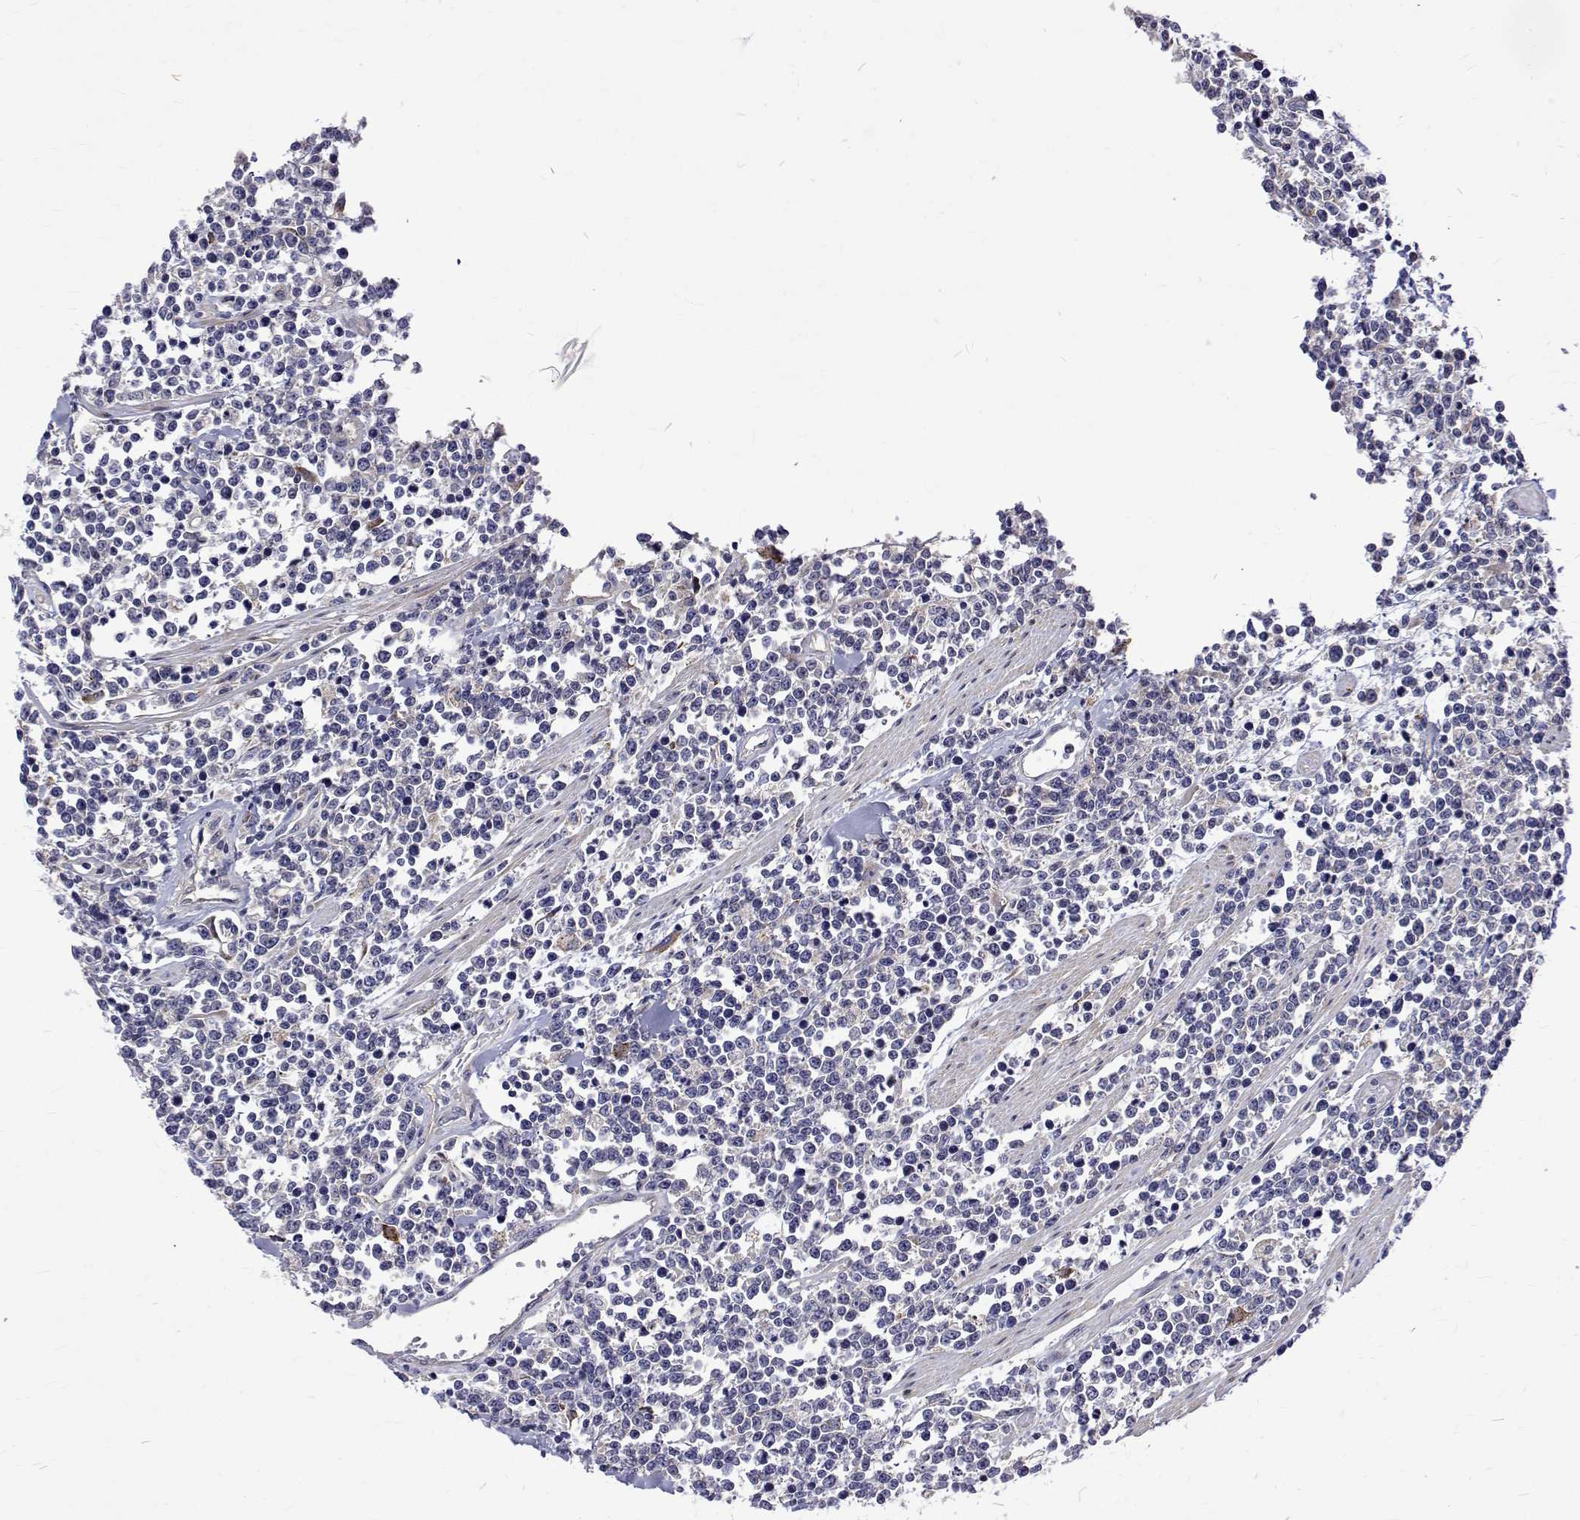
{"staining": {"intensity": "negative", "quantity": "none", "location": "none"}, "tissue": "lymphoma", "cell_type": "Tumor cells", "image_type": "cancer", "snomed": [{"axis": "morphology", "description": "Malignant lymphoma, non-Hodgkin's type, High grade"}, {"axis": "topography", "description": "Colon"}], "caption": "The histopathology image demonstrates no staining of tumor cells in high-grade malignant lymphoma, non-Hodgkin's type.", "gene": "PADI1", "patient": {"sex": "male", "age": 82}}